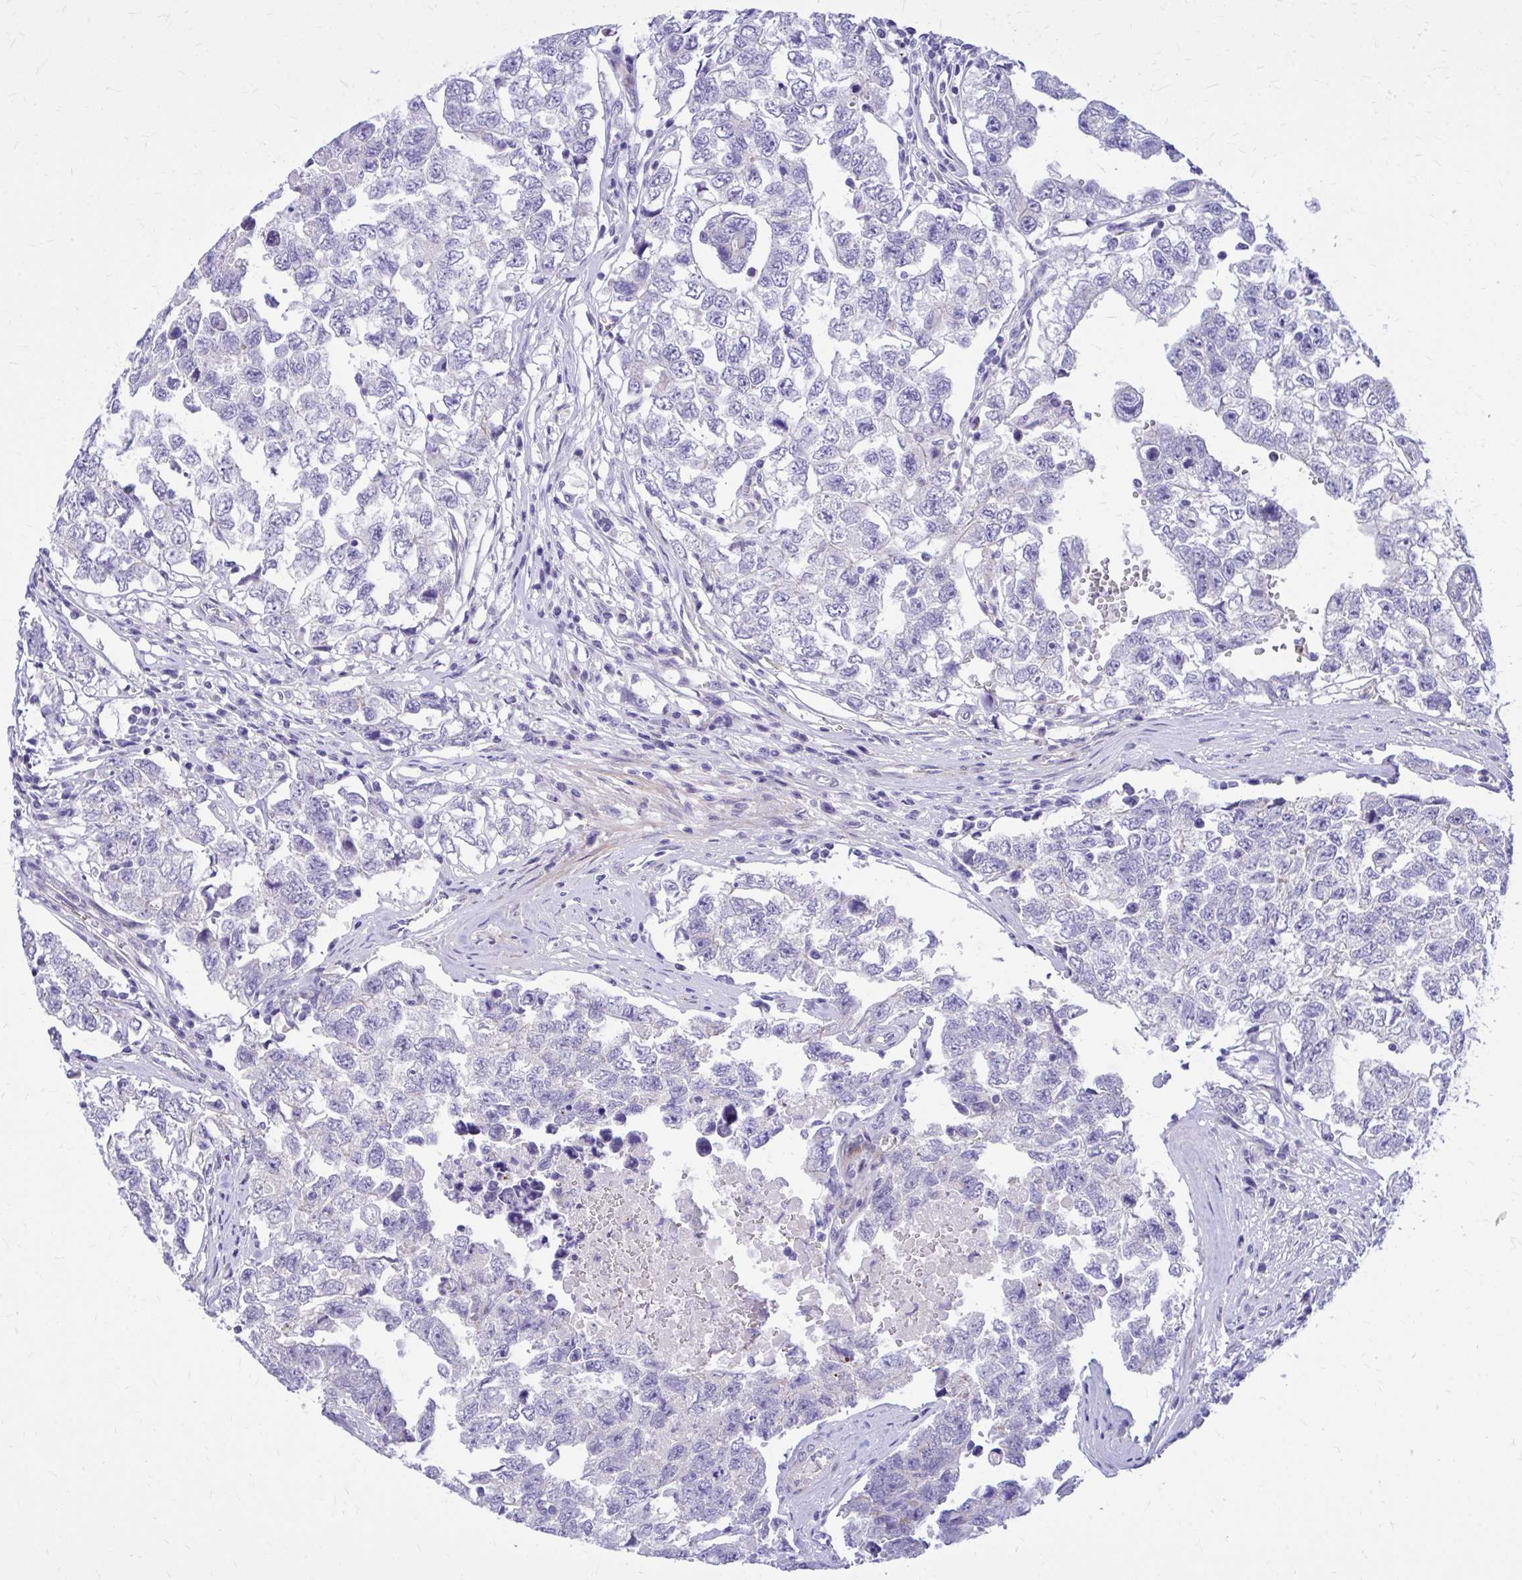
{"staining": {"intensity": "negative", "quantity": "none", "location": "none"}, "tissue": "testis cancer", "cell_type": "Tumor cells", "image_type": "cancer", "snomed": [{"axis": "morphology", "description": "Carcinoma, Embryonal, NOS"}, {"axis": "topography", "description": "Testis"}], "caption": "Immunohistochemistry photomicrograph of neoplastic tissue: testis cancer stained with DAB reveals no significant protein positivity in tumor cells.", "gene": "ADAMTSL1", "patient": {"sex": "male", "age": 22}}